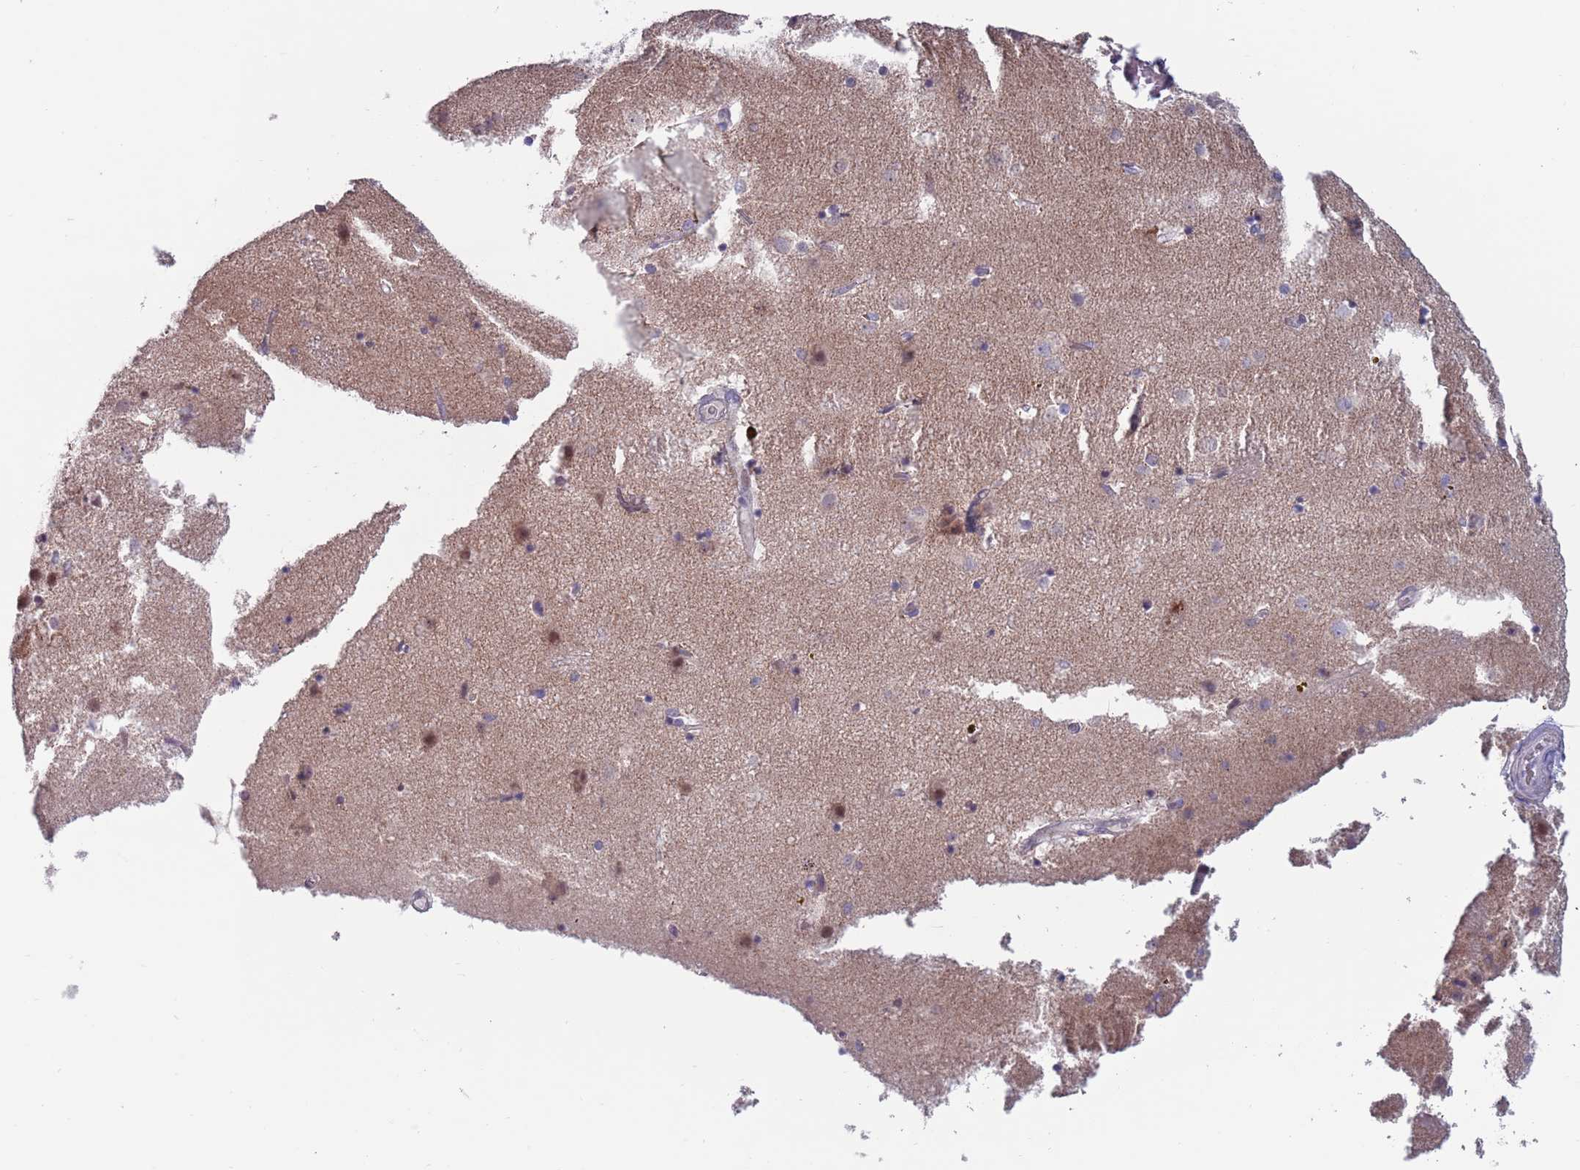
{"staining": {"intensity": "negative", "quantity": "none", "location": "none"}, "tissue": "caudate", "cell_type": "Glial cells", "image_type": "normal", "snomed": [{"axis": "morphology", "description": "Normal tissue, NOS"}, {"axis": "topography", "description": "Lateral ventricle wall"}], "caption": "A photomicrograph of caudate stained for a protein exhibits no brown staining in glial cells. Brightfield microscopy of IHC stained with DAB (3,3'-diaminobenzidine) (brown) and hematoxylin (blue), captured at high magnification.", "gene": "CLNS1A", "patient": {"sex": "male", "age": 70}}